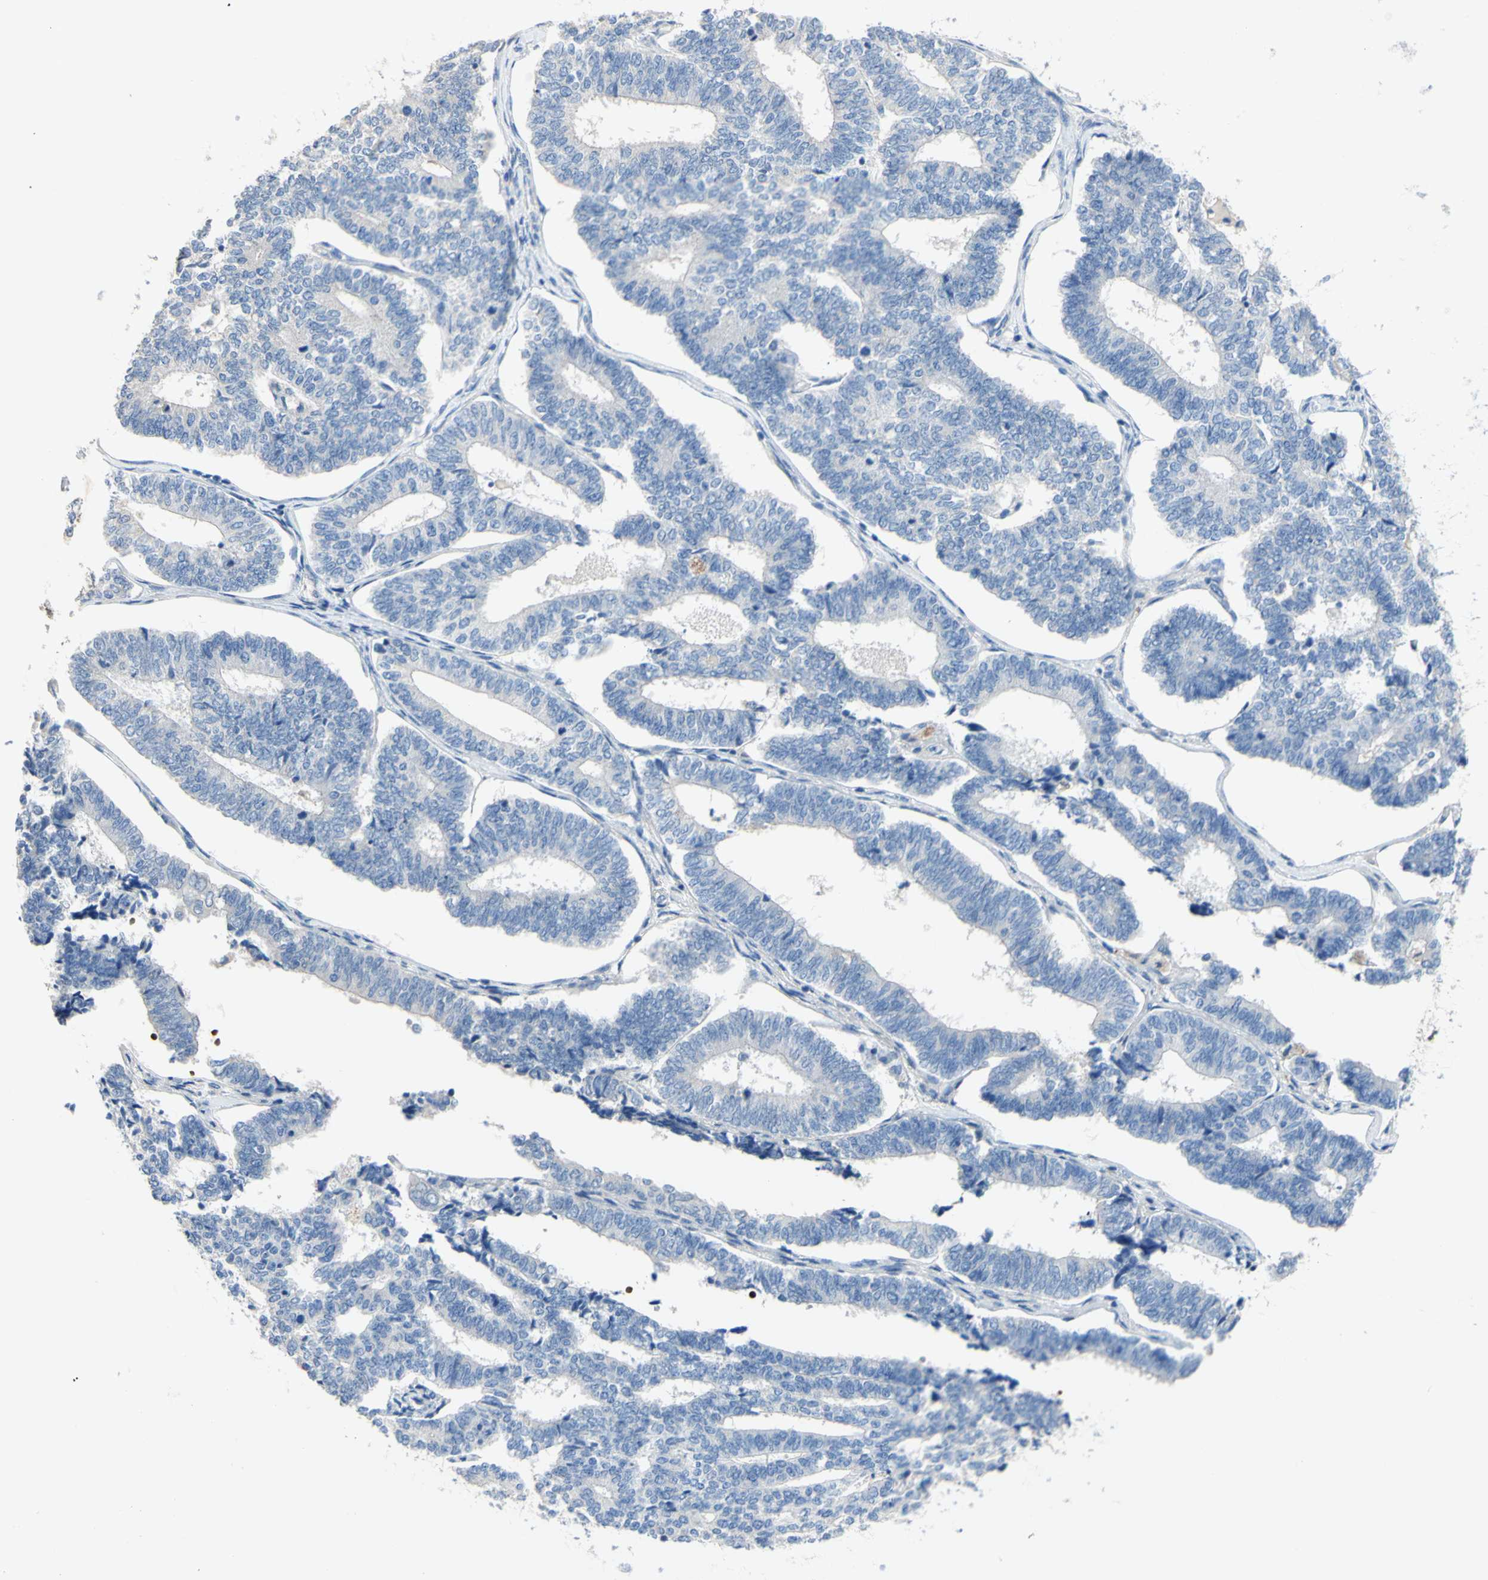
{"staining": {"intensity": "negative", "quantity": "none", "location": "none"}, "tissue": "endometrial cancer", "cell_type": "Tumor cells", "image_type": "cancer", "snomed": [{"axis": "morphology", "description": "Adenocarcinoma, NOS"}, {"axis": "topography", "description": "Endometrium"}], "caption": "This is an immunohistochemistry micrograph of endometrial cancer. There is no staining in tumor cells.", "gene": "CDON", "patient": {"sex": "female", "age": 70}}